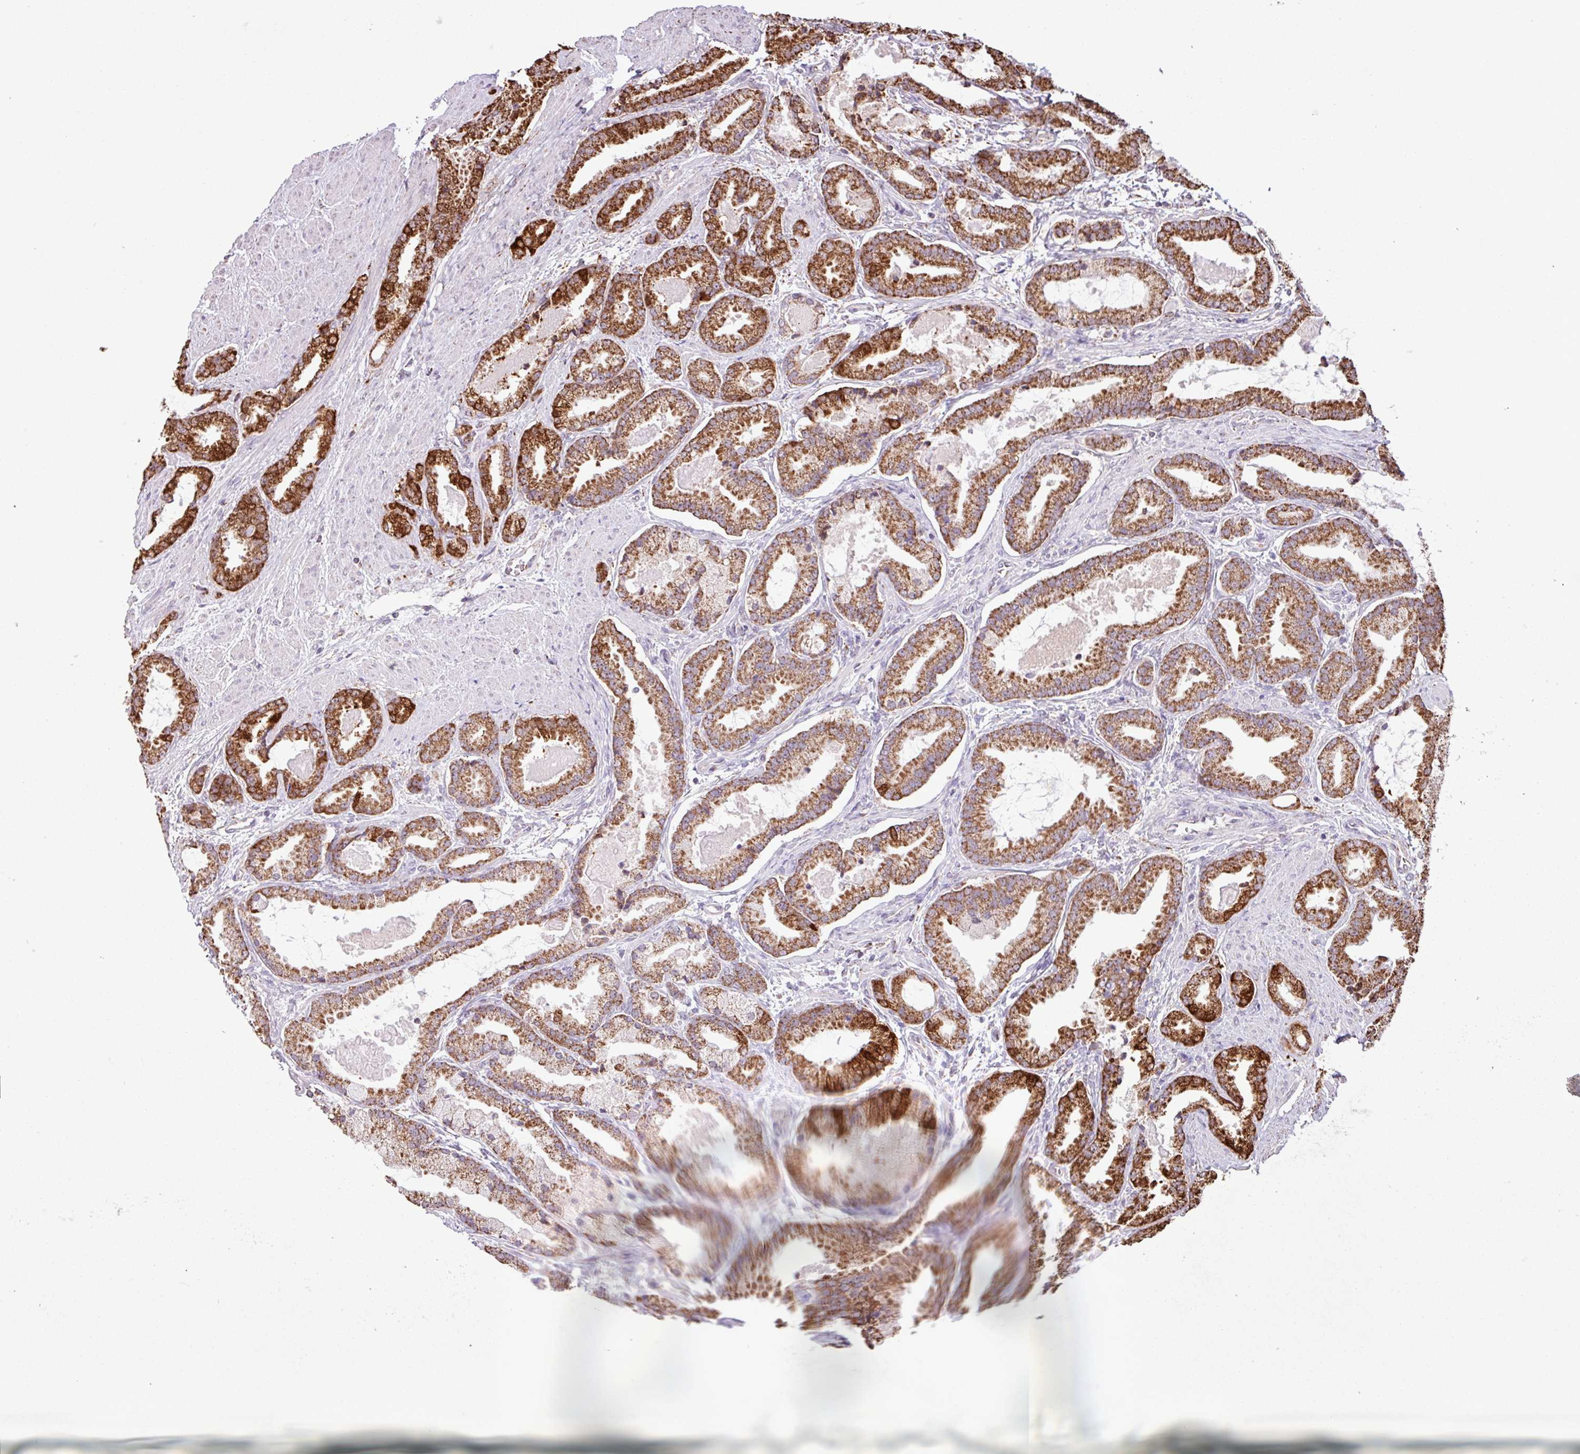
{"staining": {"intensity": "strong", "quantity": ">75%", "location": "cytoplasmic/membranous"}, "tissue": "prostate cancer", "cell_type": "Tumor cells", "image_type": "cancer", "snomed": [{"axis": "morphology", "description": "Adenocarcinoma, Low grade"}, {"axis": "topography", "description": "Prostate"}], "caption": "Immunohistochemistry (IHC) photomicrograph of prostate low-grade adenocarcinoma stained for a protein (brown), which reveals high levels of strong cytoplasmic/membranous expression in about >75% of tumor cells.", "gene": "ALG8", "patient": {"sex": "male", "age": 62}}